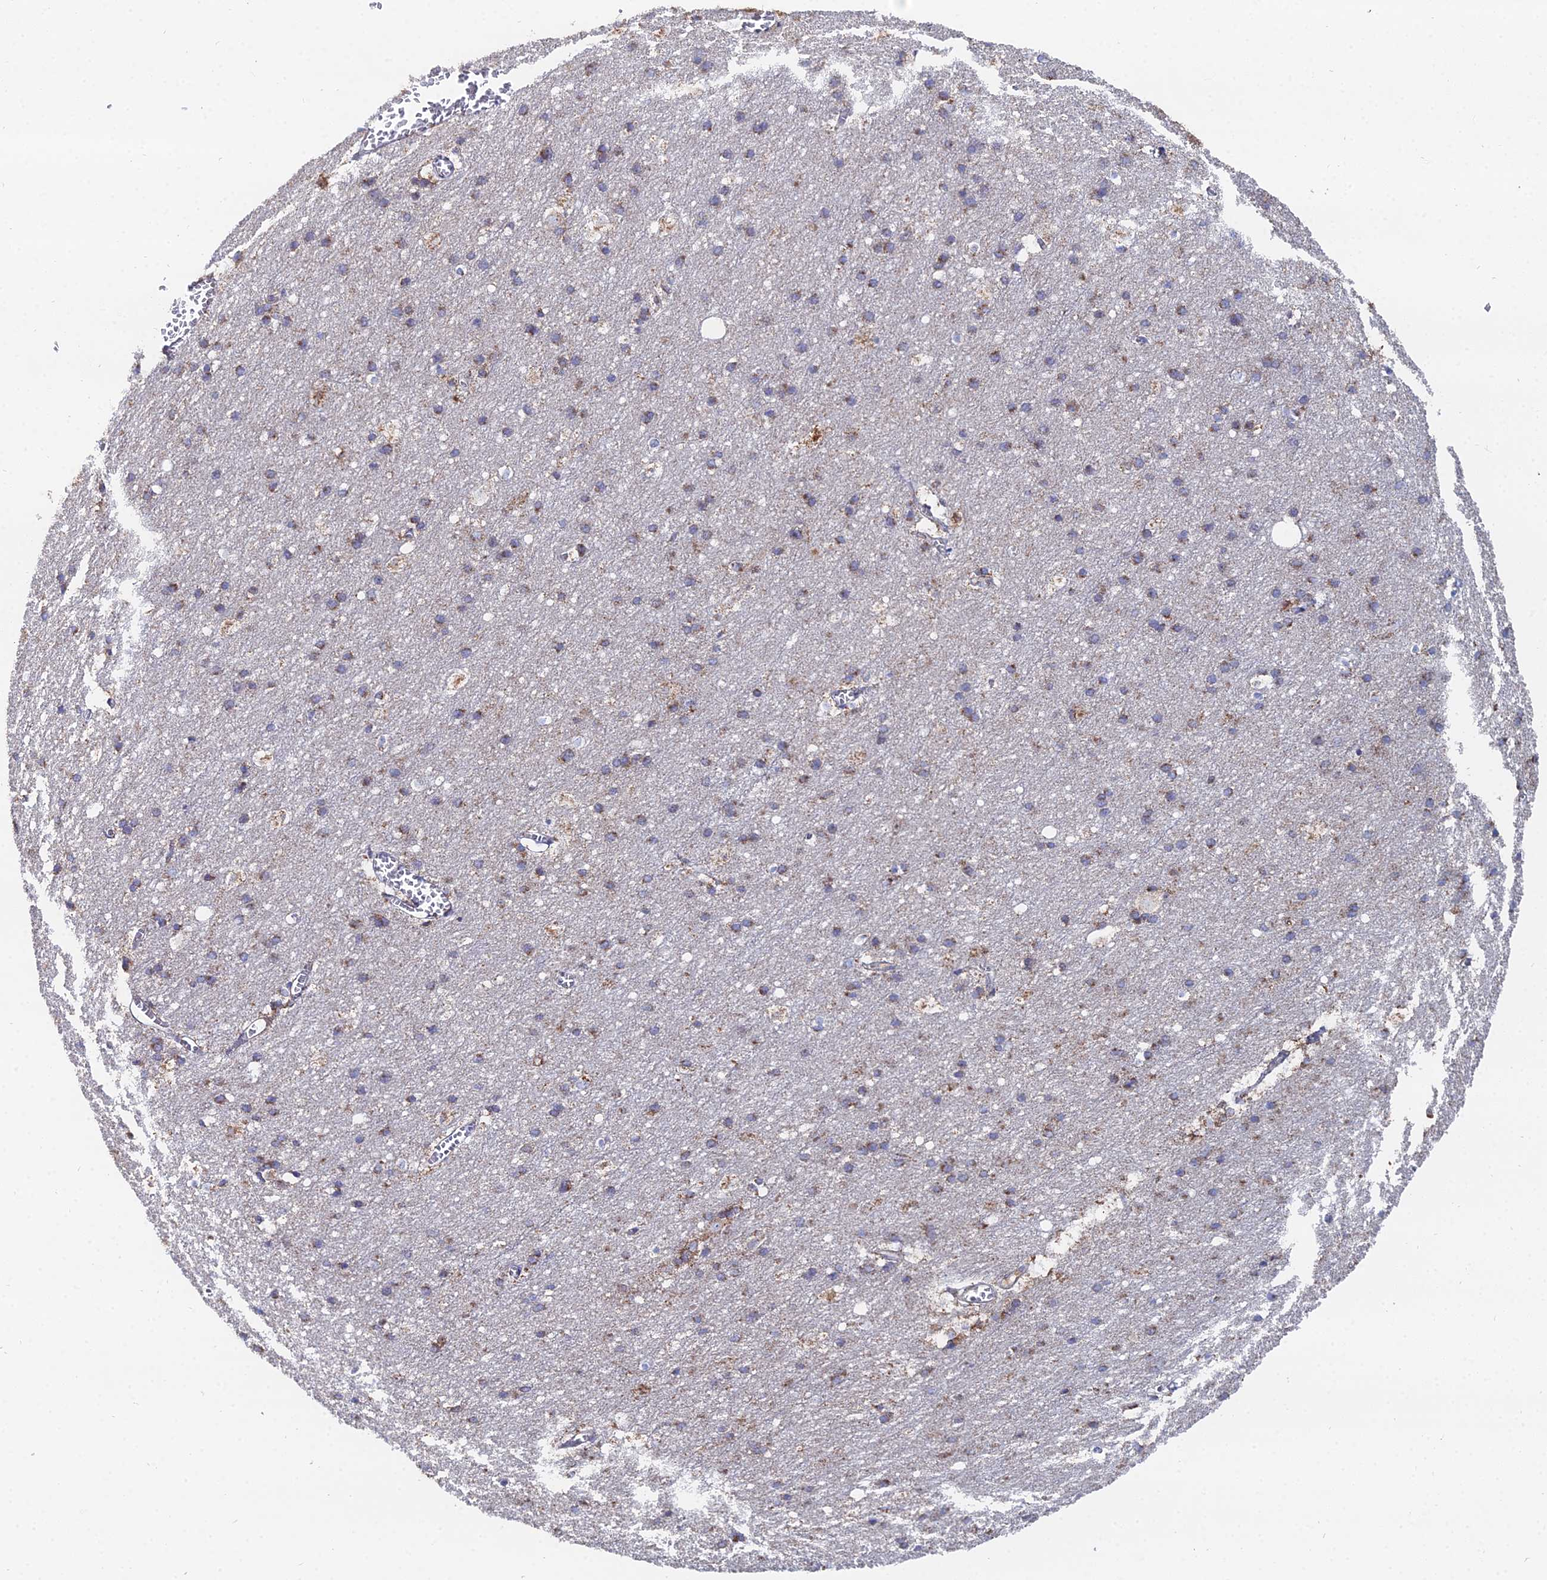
{"staining": {"intensity": "weak", "quantity": "<25%", "location": "cytoplasmic/membranous"}, "tissue": "cerebral cortex", "cell_type": "Endothelial cells", "image_type": "normal", "snomed": [{"axis": "morphology", "description": "Normal tissue, NOS"}, {"axis": "topography", "description": "Cerebral cortex"}], "caption": "Cerebral cortex stained for a protein using immunohistochemistry exhibits no expression endothelial cells.", "gene": "MPC1", "patient": {"sex": "male", "age": 54}}